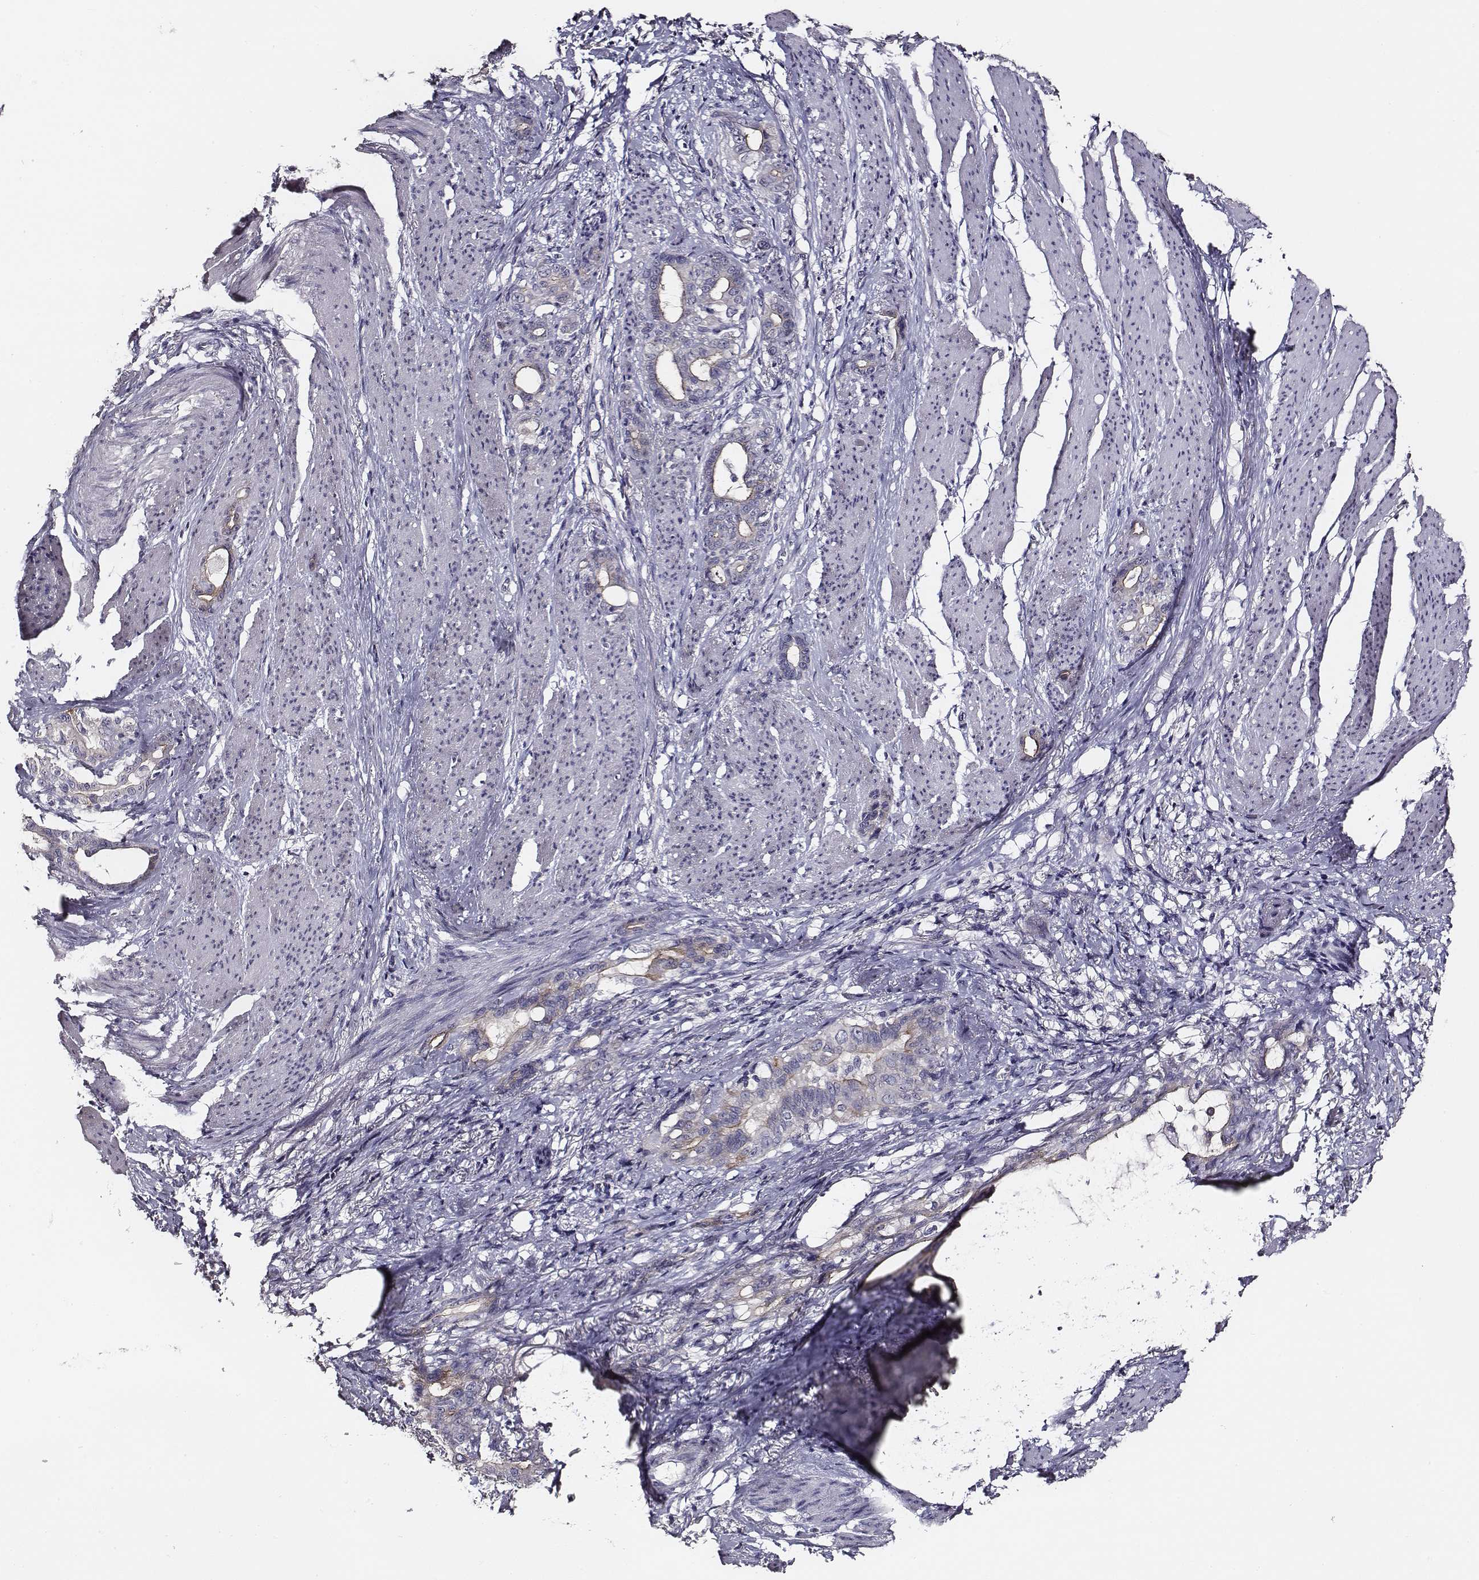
{"staining": {"intensity": "negative", "quantity": "none", "location": "none"}, "tissue": "stomach cancer", "cell_type": "Tumor cells", "image_type": "cancer", "snomed": [{"axis": "morphology", "description": "Normal tissue, NOS"}, {"axis": "morphology", "description": "Adenocarcinoma, NOS"}, {"axis": "topography", "description": "Esophagus"}, {"axis": "topography", "description": "Stomach, upper"}], "caption": "Stomach adenocarcinoma was stained to show a protein in brown. There is no significant staining in tumor cells.", "gene": "AADAT", "patient": {"sex": "male", "age": 62}}